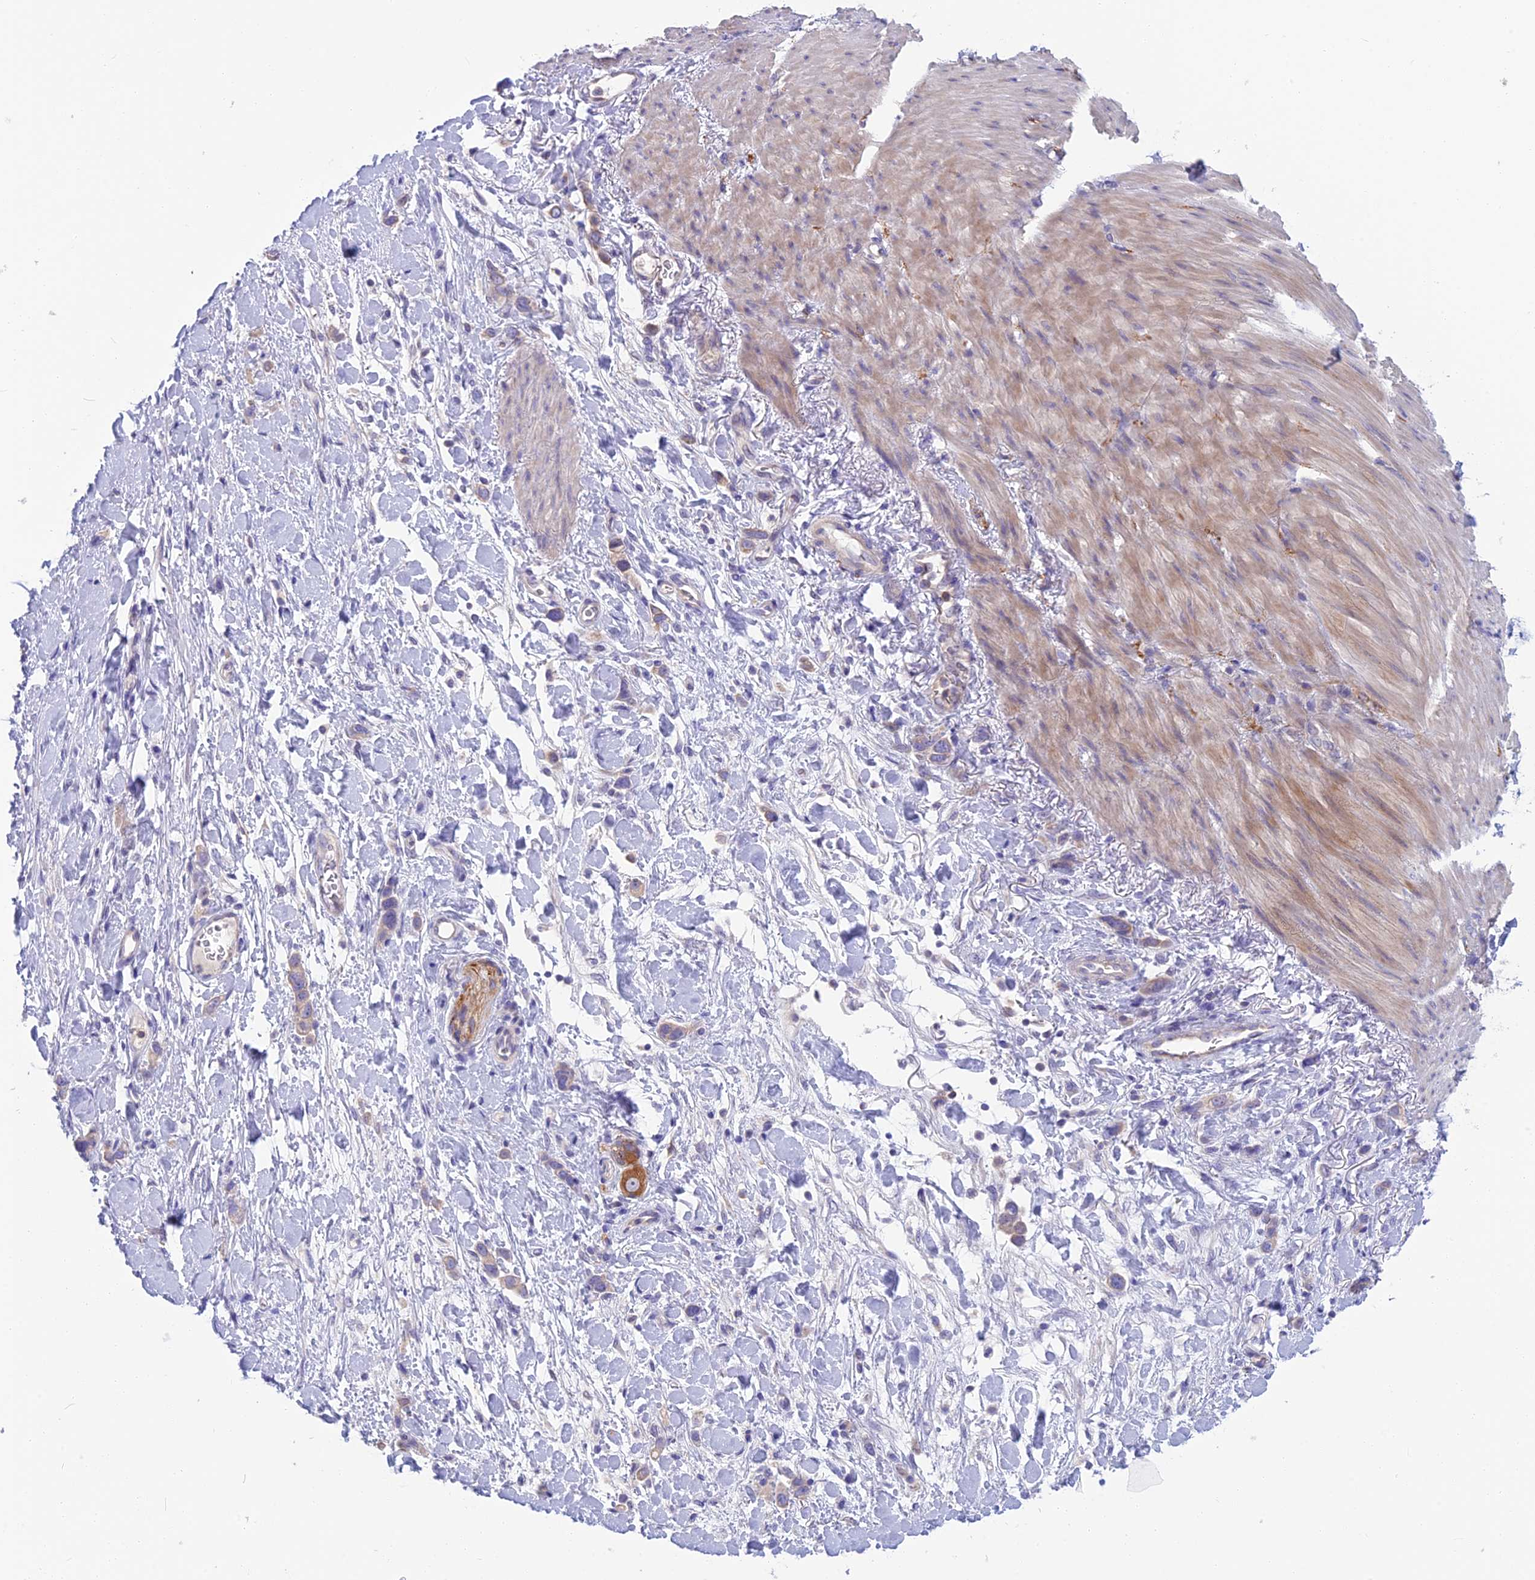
{"staining": {"intensity": "negative", "quantity": "none", "location": "none"}, "tissue": "stomach cancer", "cell_type": "Tumor cells", "image_type": "cancer", "snomed": [{"axis": "morphology", "description": "Adenocarcinoma, NOS"}, {"axis": "topography", "description": "Stomach"}], "caption": "Immunohistochemistry (IHC) of stomach adenocarcinoma reveals no staining in tumor cells.", "gene": "SNAP91", "patient": {"sex": "female", "age": 65}}